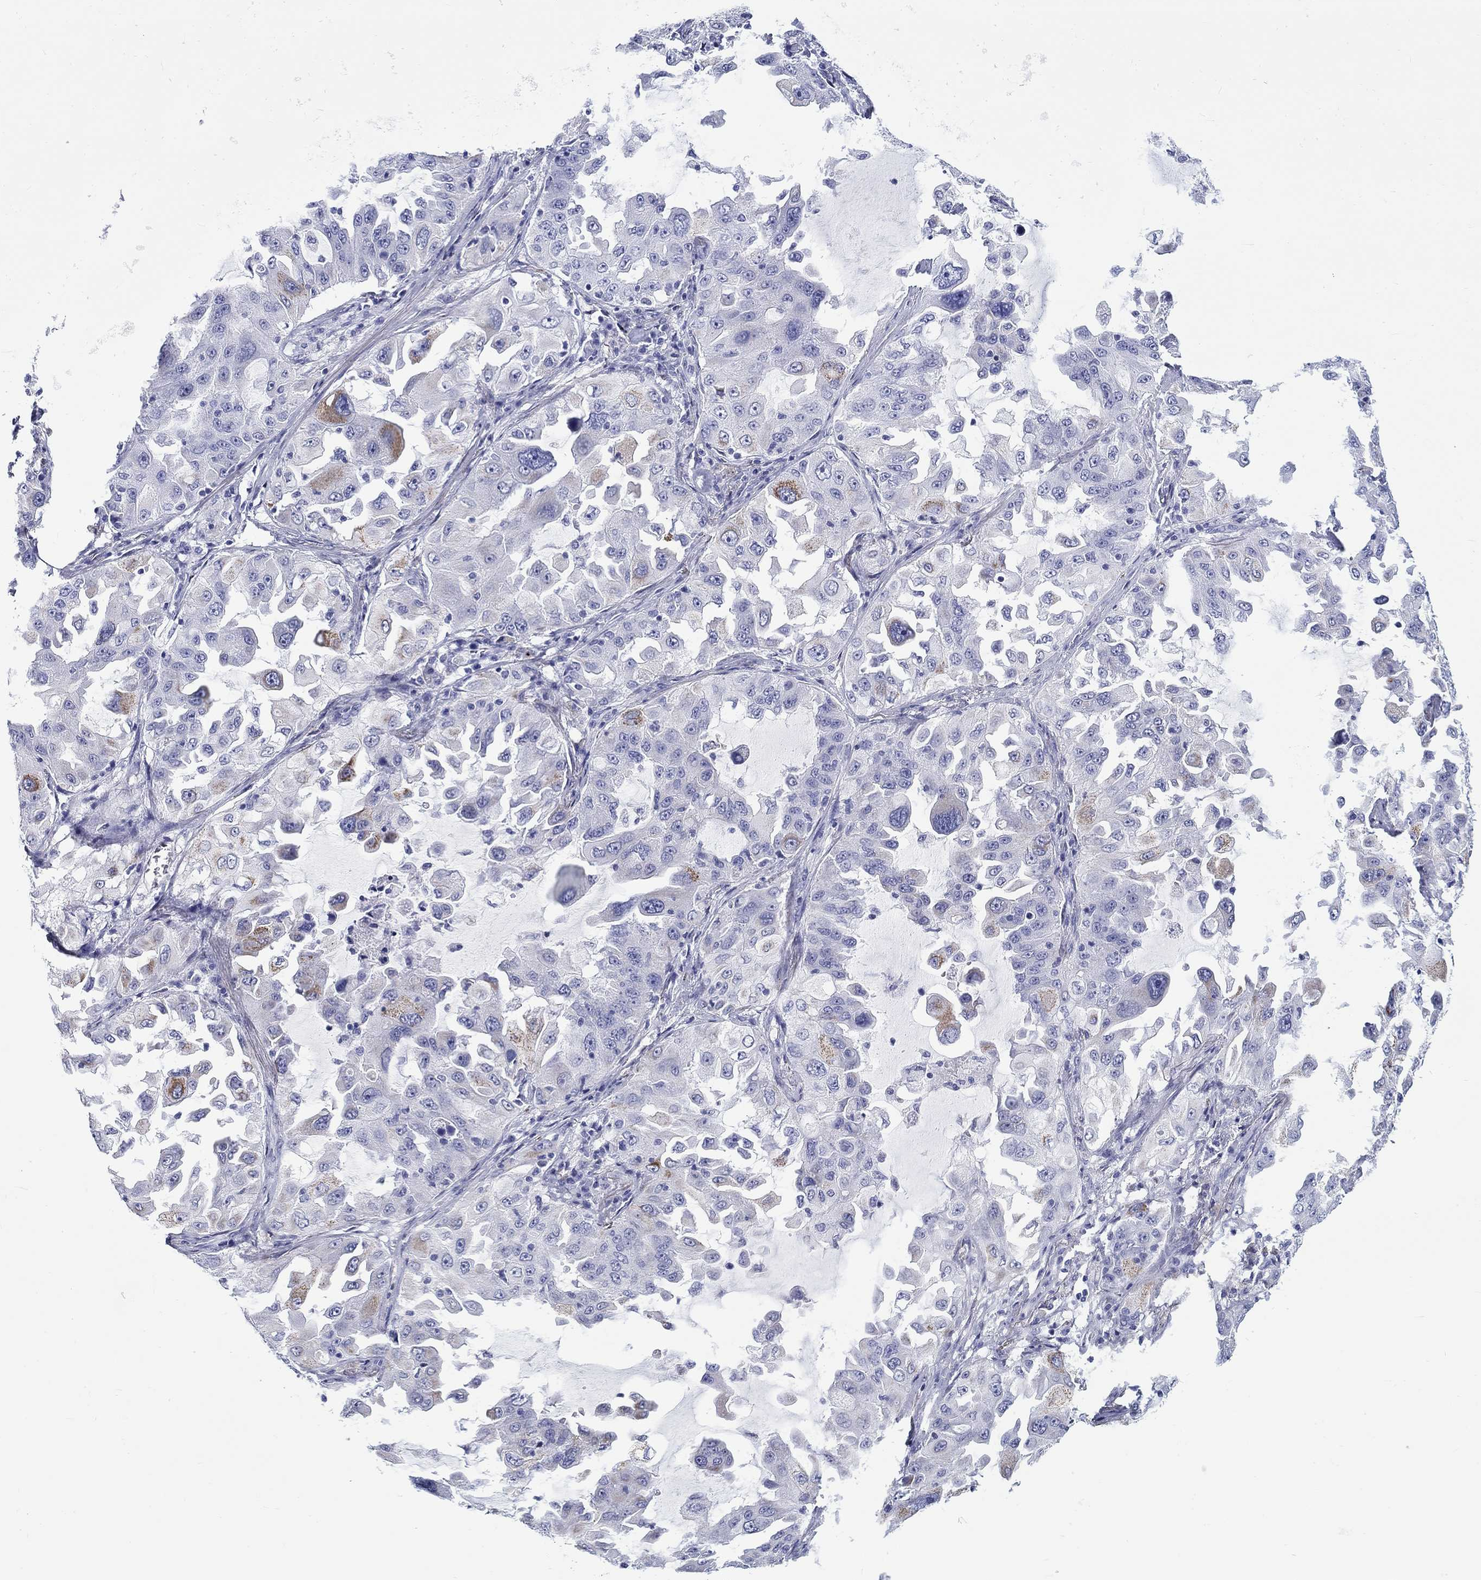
{"staining": {"intensity": "moderate", "quantity": "<25%", "location": "cytoplasmic/membranous"}, "tissue": "lung cancer", "cell_type": "Tumor cells", "image_type": "cancer", "snomed": [{"axis": "morphology", "description": "Adenocarcinoma, NOS"}, {"axis": "topography", "description": "Lung"}], "caption": "A photomicrograph of human lung cancer stained for a protein shows moderate cytoplasmic/membranous brown staining in tumor cells. (DAB (3,3'-diaminobenzidine) = brown stain, brightfield microscopy at high magnification).", "gene": "H1-1", "patient": {"sex": "female", "age": 61}}